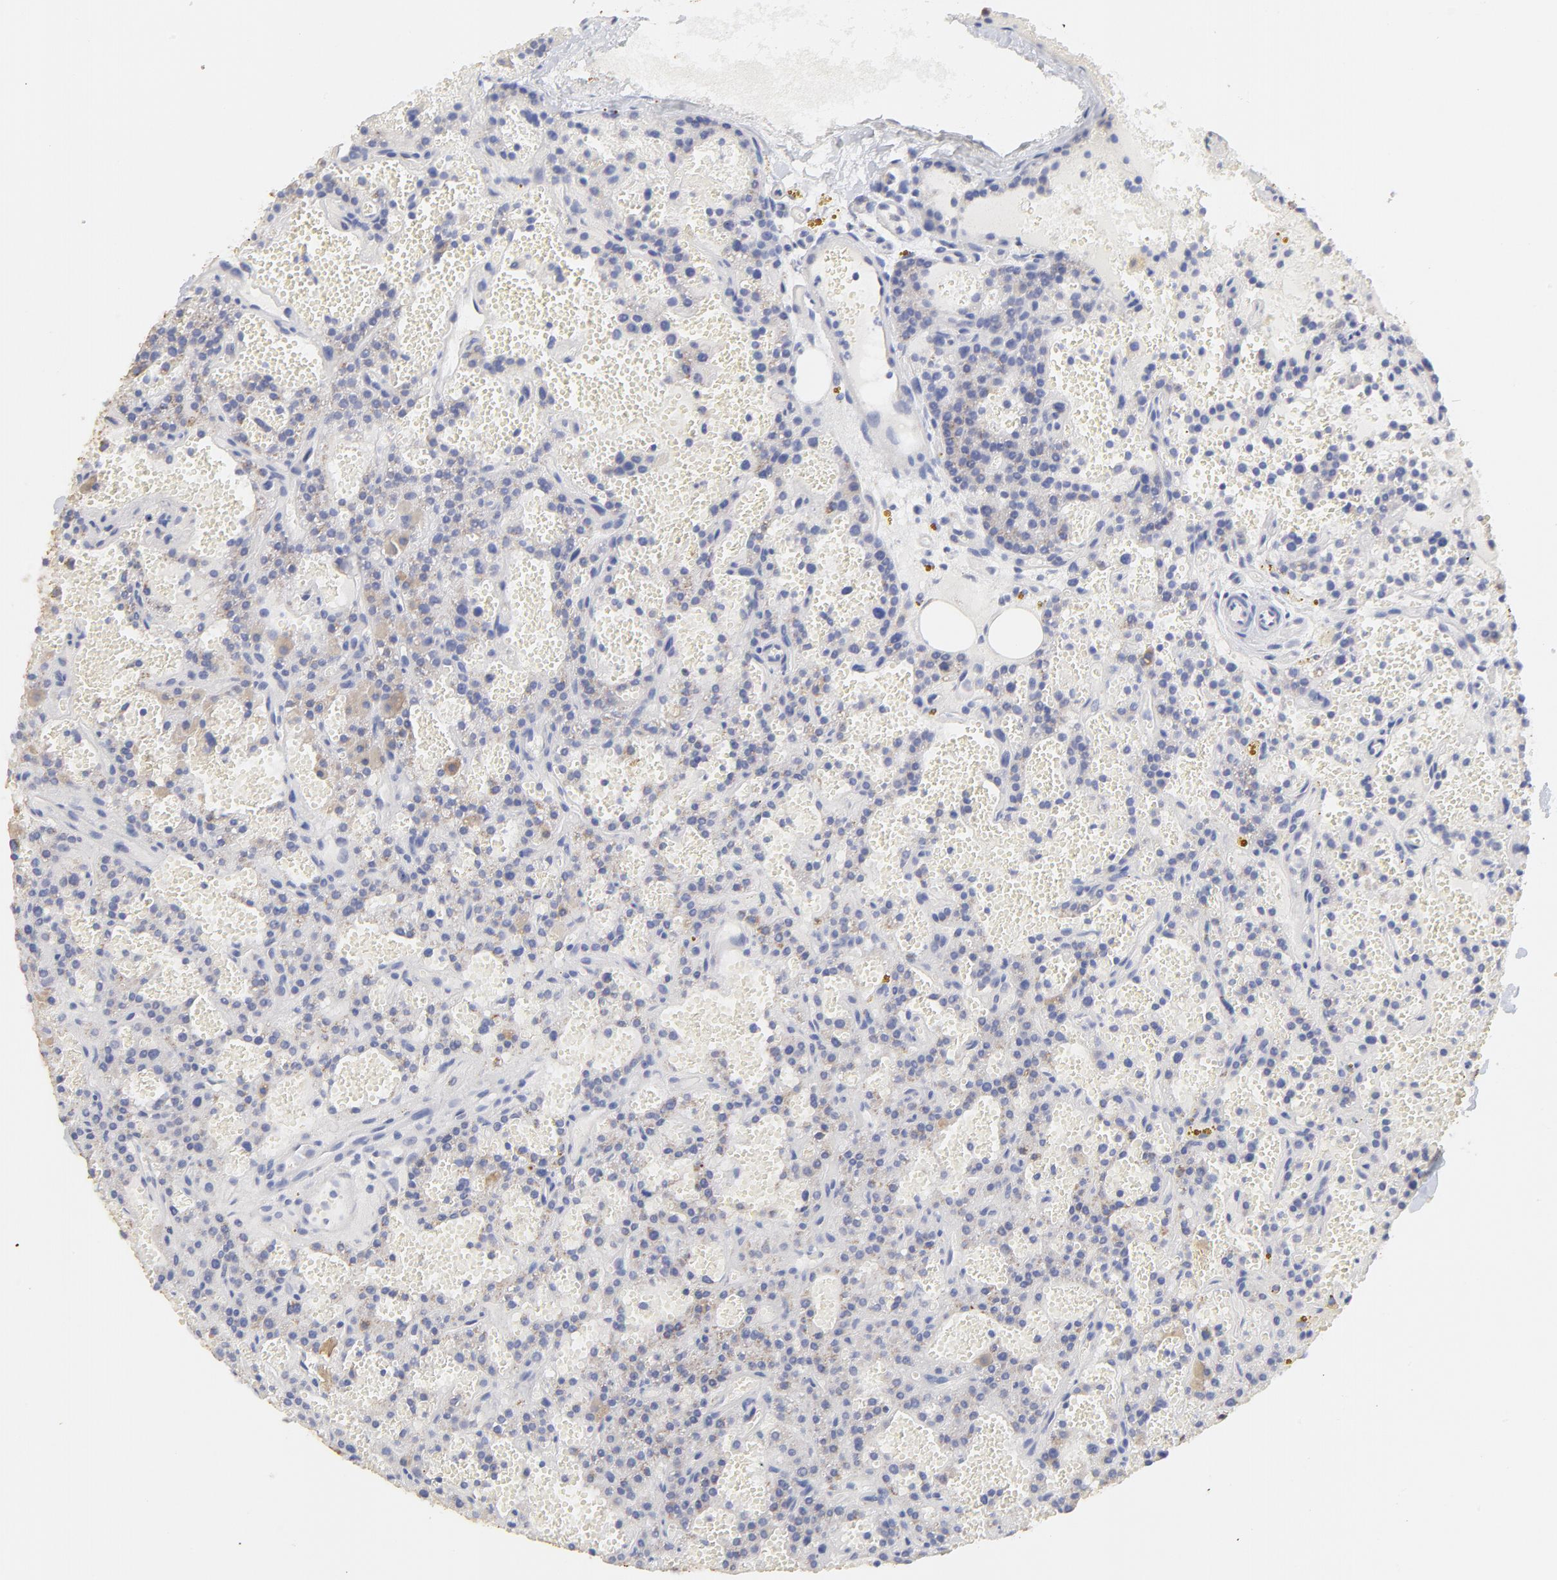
{"staining": {"intensity": "strong", "quantity": ">75%", "location": "cytoplasmic/membranous"}, "tissue": "parathyroid gland", "cell_type": "Glandular cells", "image_type": "normal", "snomed": [{"axis": "morphology", "description": "Normal tissue, NOS"}, {"axis": "topography", "description": "Parathyroid gland"}], "caption": "Glandular cells show strong cytoplasmic/membranous expression in approximately >75% of cells in benign parathyroid gland.", "gene": "COX4I1", "patient": {"sex": "male", "age": 25}}